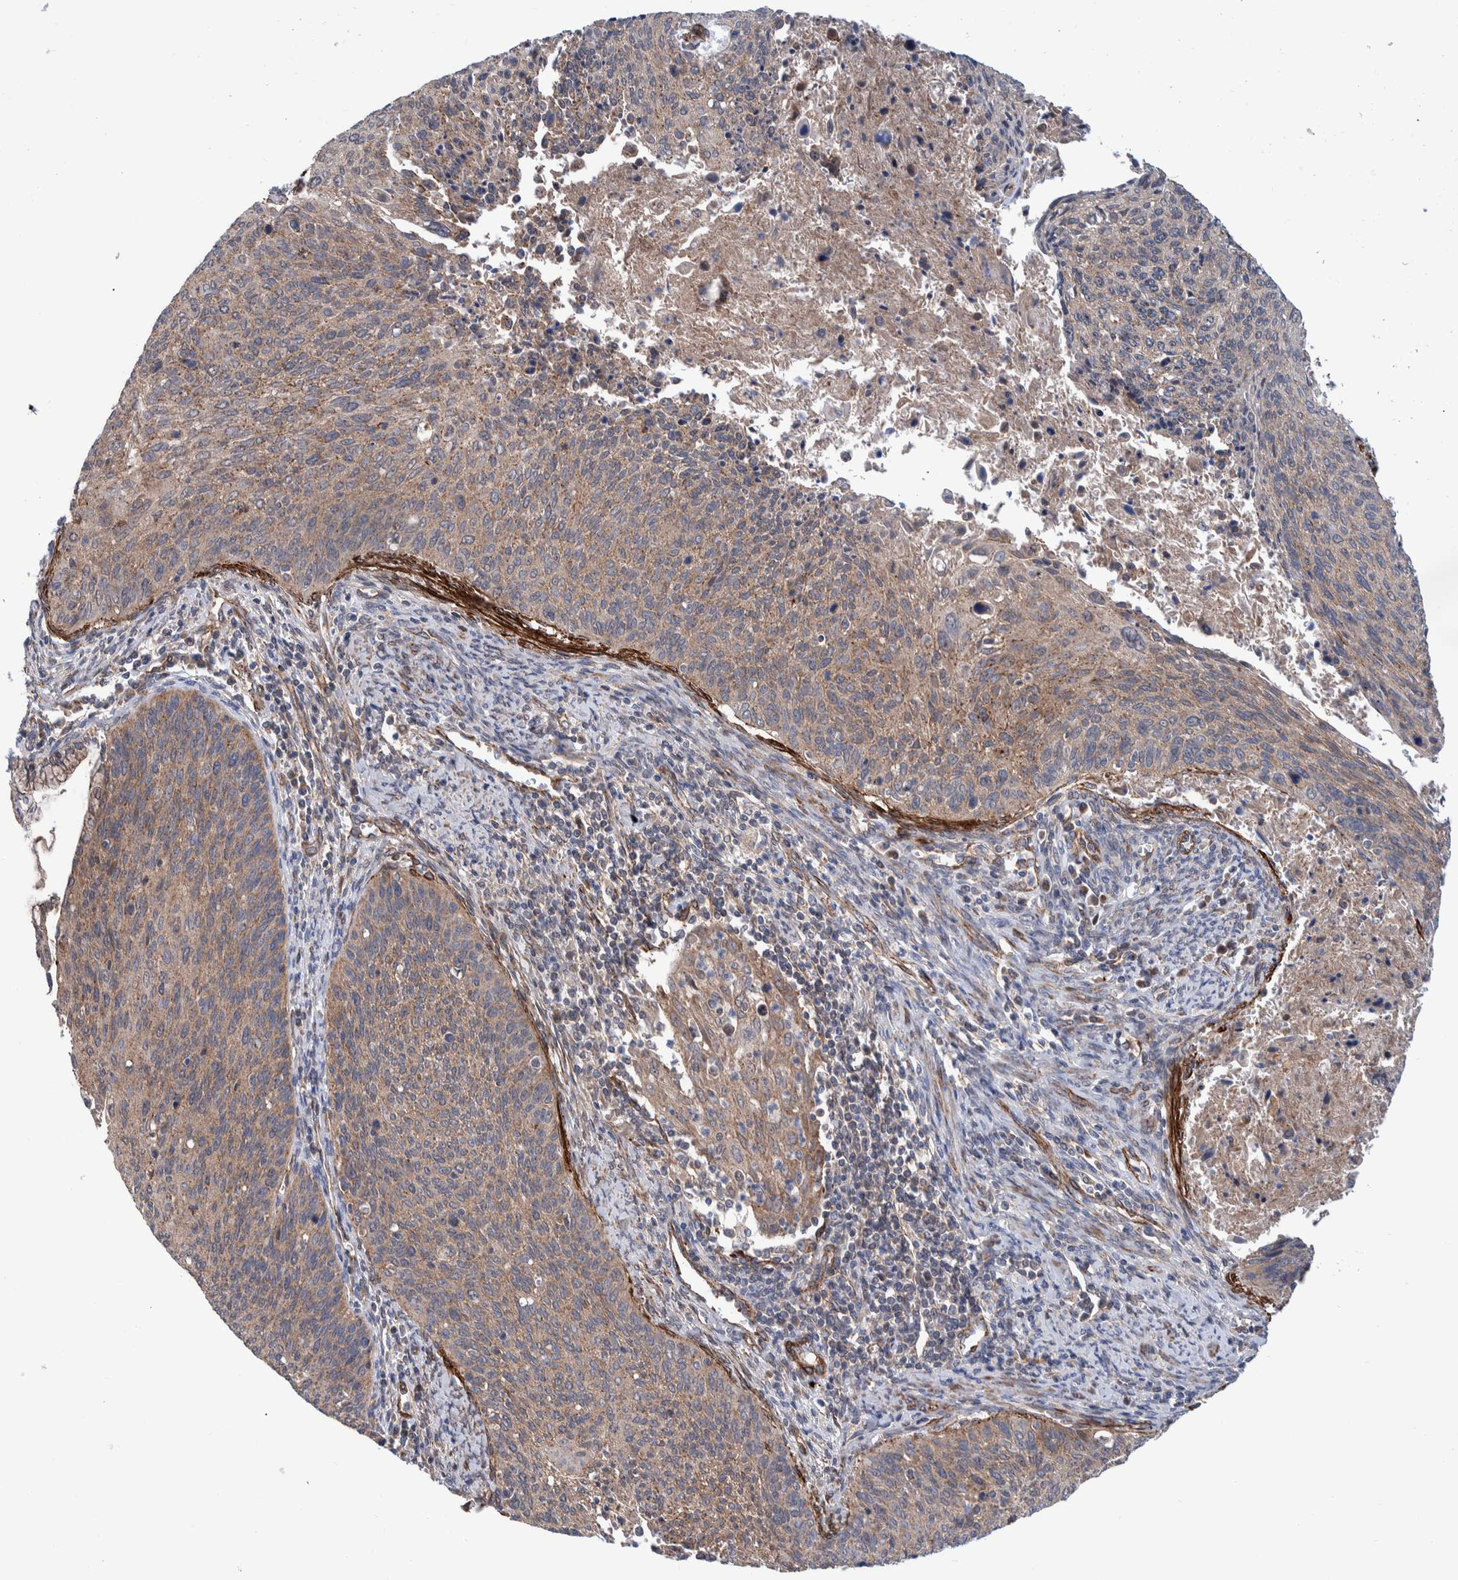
{"staining": {"intensity": "weak", "quantity": ">75%", "location": "cytoplasmic/membranous"}, "tissue": "cervical cancer", "cell_type": "Tumor cells", "image_type": "cancer", "snomed": [{"axis": "morphology", "description": "Squamous cell carcinoma, NOS"}, {"axis": "topography", "description": "Cervix"}], "caption": "Tumor cells display low levels of weak cytoplasmic/membranous staining in about >75% of cells in cervical cancer (squamous cell carcinoma). (Brightfield microscopy of DAB IHC at high magnification).", "gene": "SLC25A10", "patient": {"sex": "female", "age": 55}}